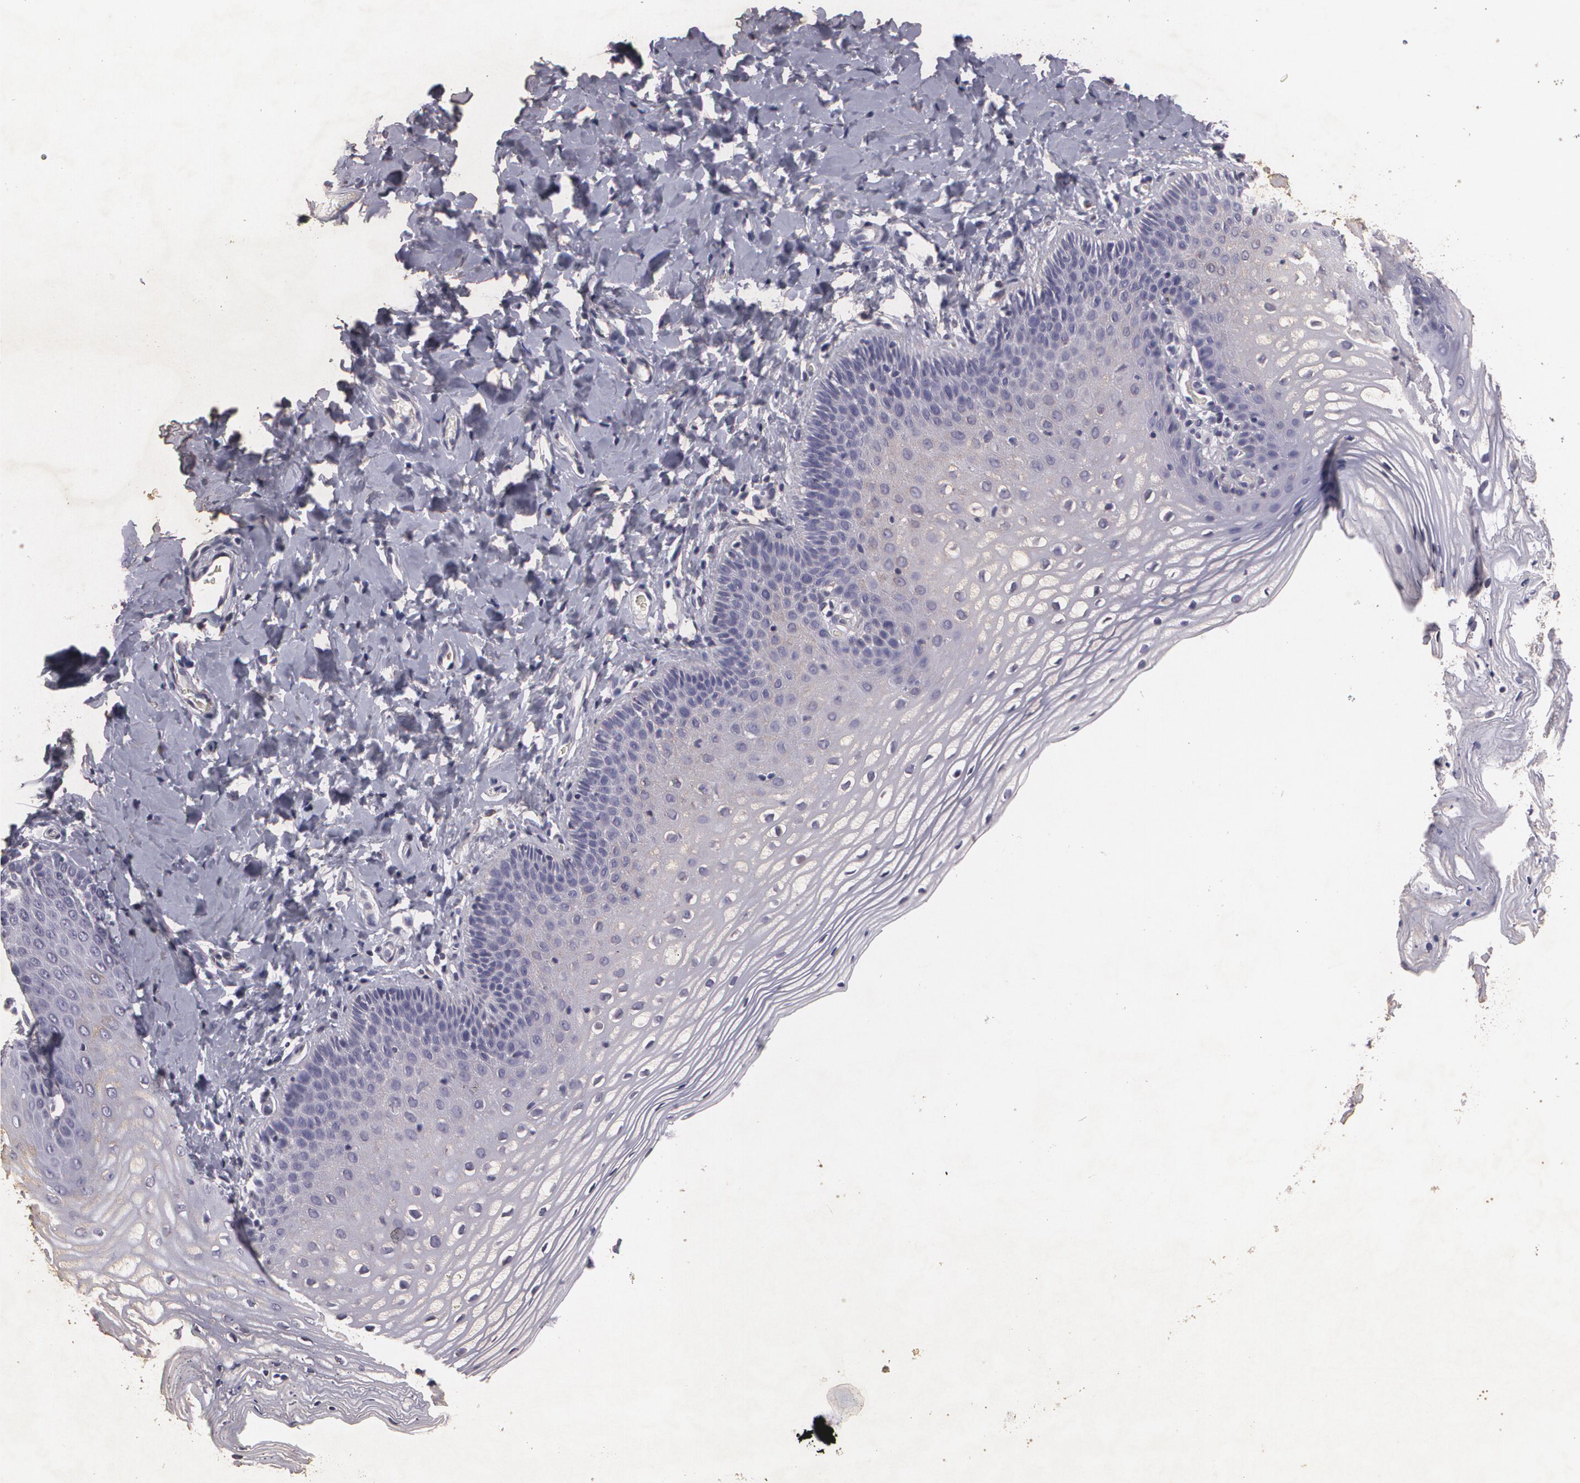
{"staining": {"intensity": "negative", "quantity": "none", "location": "none"}, "tissue": "vagina", "cell_type": "Squamous epithelial cells", "image_type": "normal", "snomed": [{"axis": "morphology", "description": "Normal tissue, NOS"}, {"axis": "topography", "description": "Vagina"}], "caption": "Immunohistochemical staining of unremarkable human vagina demonstrates no significant positivity in squamous epithelial cells.", "gene": "KCNA4", "patient": {"sex": "female", "age": 55}}